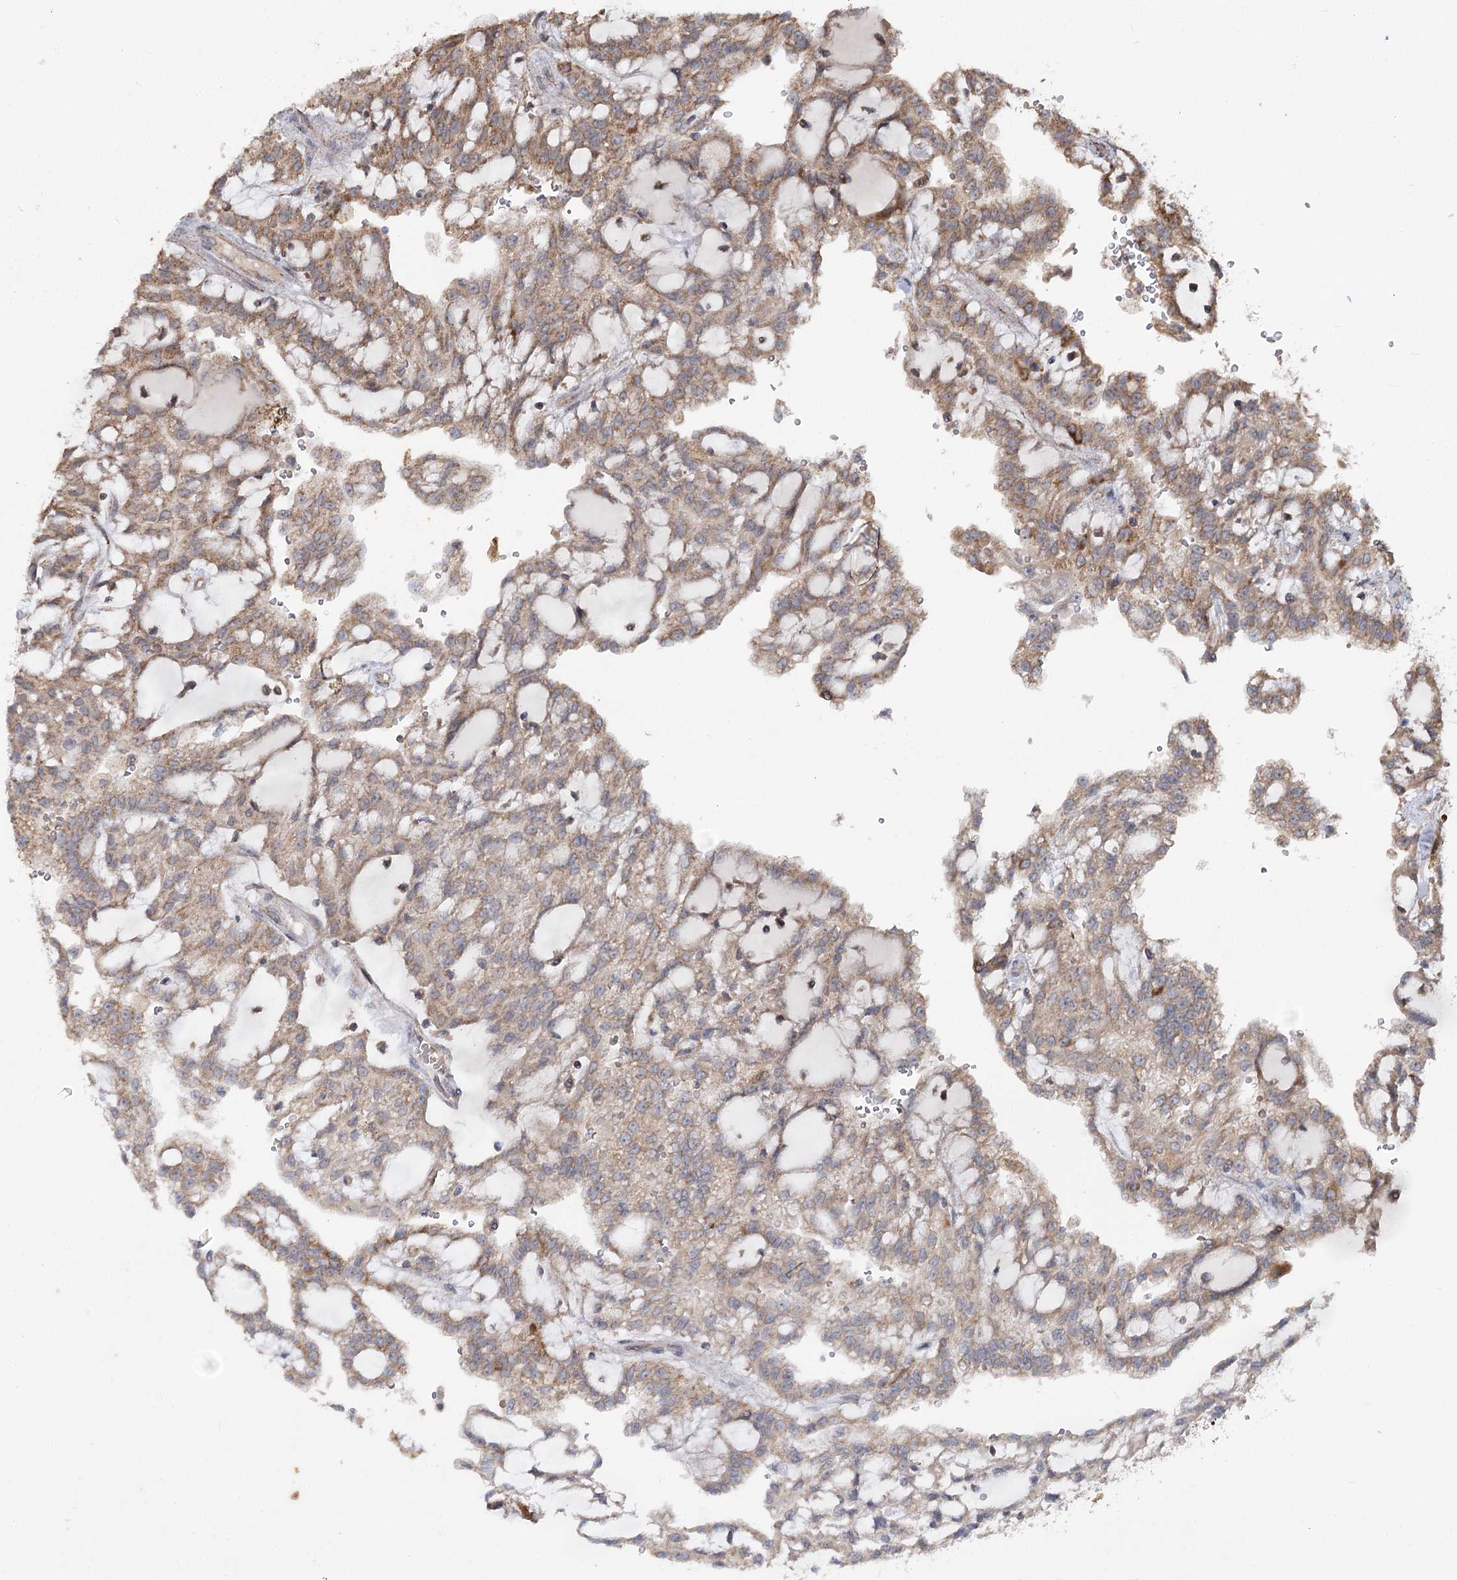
{"staining": {"intensity": "moderate", "quantity": "25%-75%", "location": "cytoplasmic/membranous"}, "tissue": "renal cancer", "cell_type": "Tumor cells", "image_type": "cancer", "snomed": [{"axis": "morphology", "description": "Adenocarcinoma, NOS"}, {"axis": "topography", "description": "Kidney"}], "caption": "A high-resolution image shows immunohistochemistry (IHC) staining of adenocarcinoma (renal), which shows moderate cytoplasmic/membranous staining in about 25%-75% of tumor cells. (DAB = brown stain, brightfield microscopy at high magnification).", "gene": "MINDY3", "patient": {"sex": "male", "age": 63}}